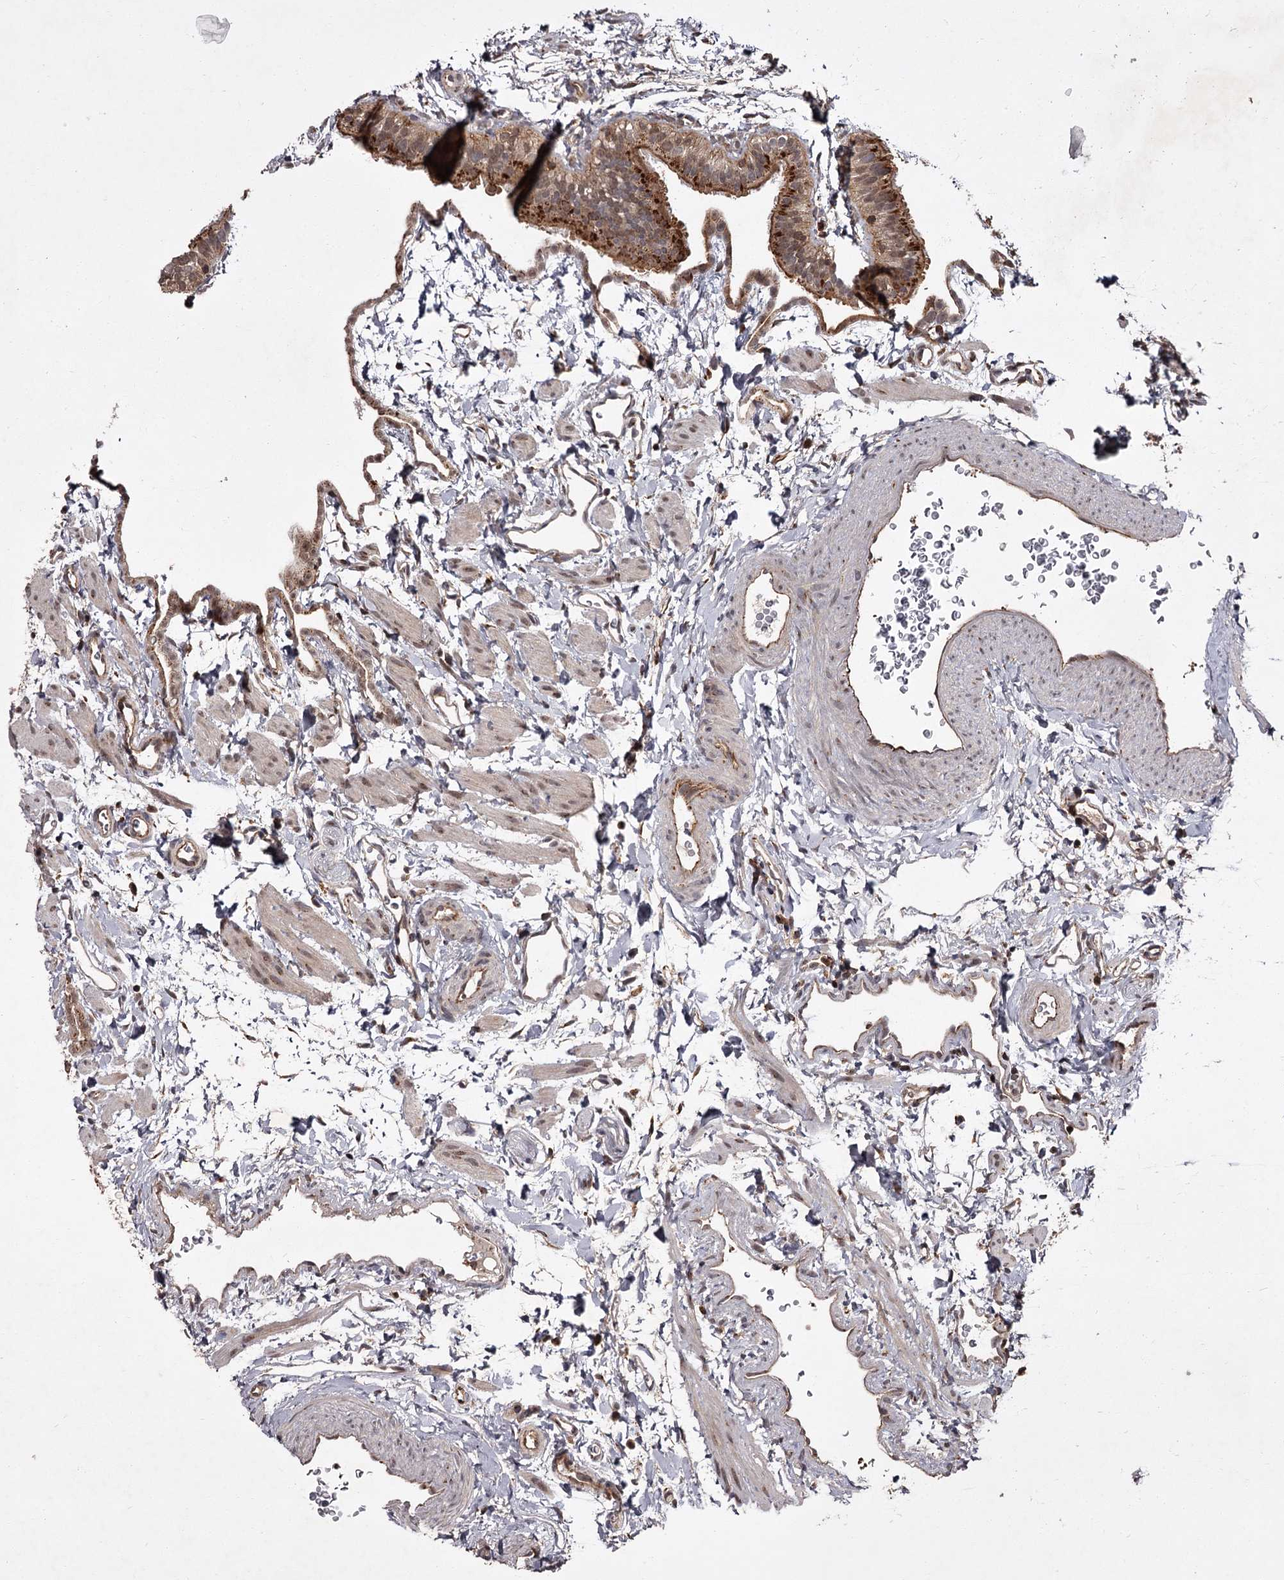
{"staining": {"intensity": "moderate", "quantity": ">75%", "location": "cytoplasmic/membranous"}, "tissue": "fallopian tube", "cell_type": "Glandular cells", "image_type": "normal", "snomed": [{"axis": "morphology", "description": "Normal tissue, NOS"}, {"axis": "topography", "description": "Fallopian tube"}], "caption": "About >75% of glandular cells in unremarkable fallopian tube exhibit moderate cytoplasmic/membranous protein staining as visualized by brown immunohistochemical staining.", "gene": "TBC1D23", "patient": {"sex": "female", "age": 35}}